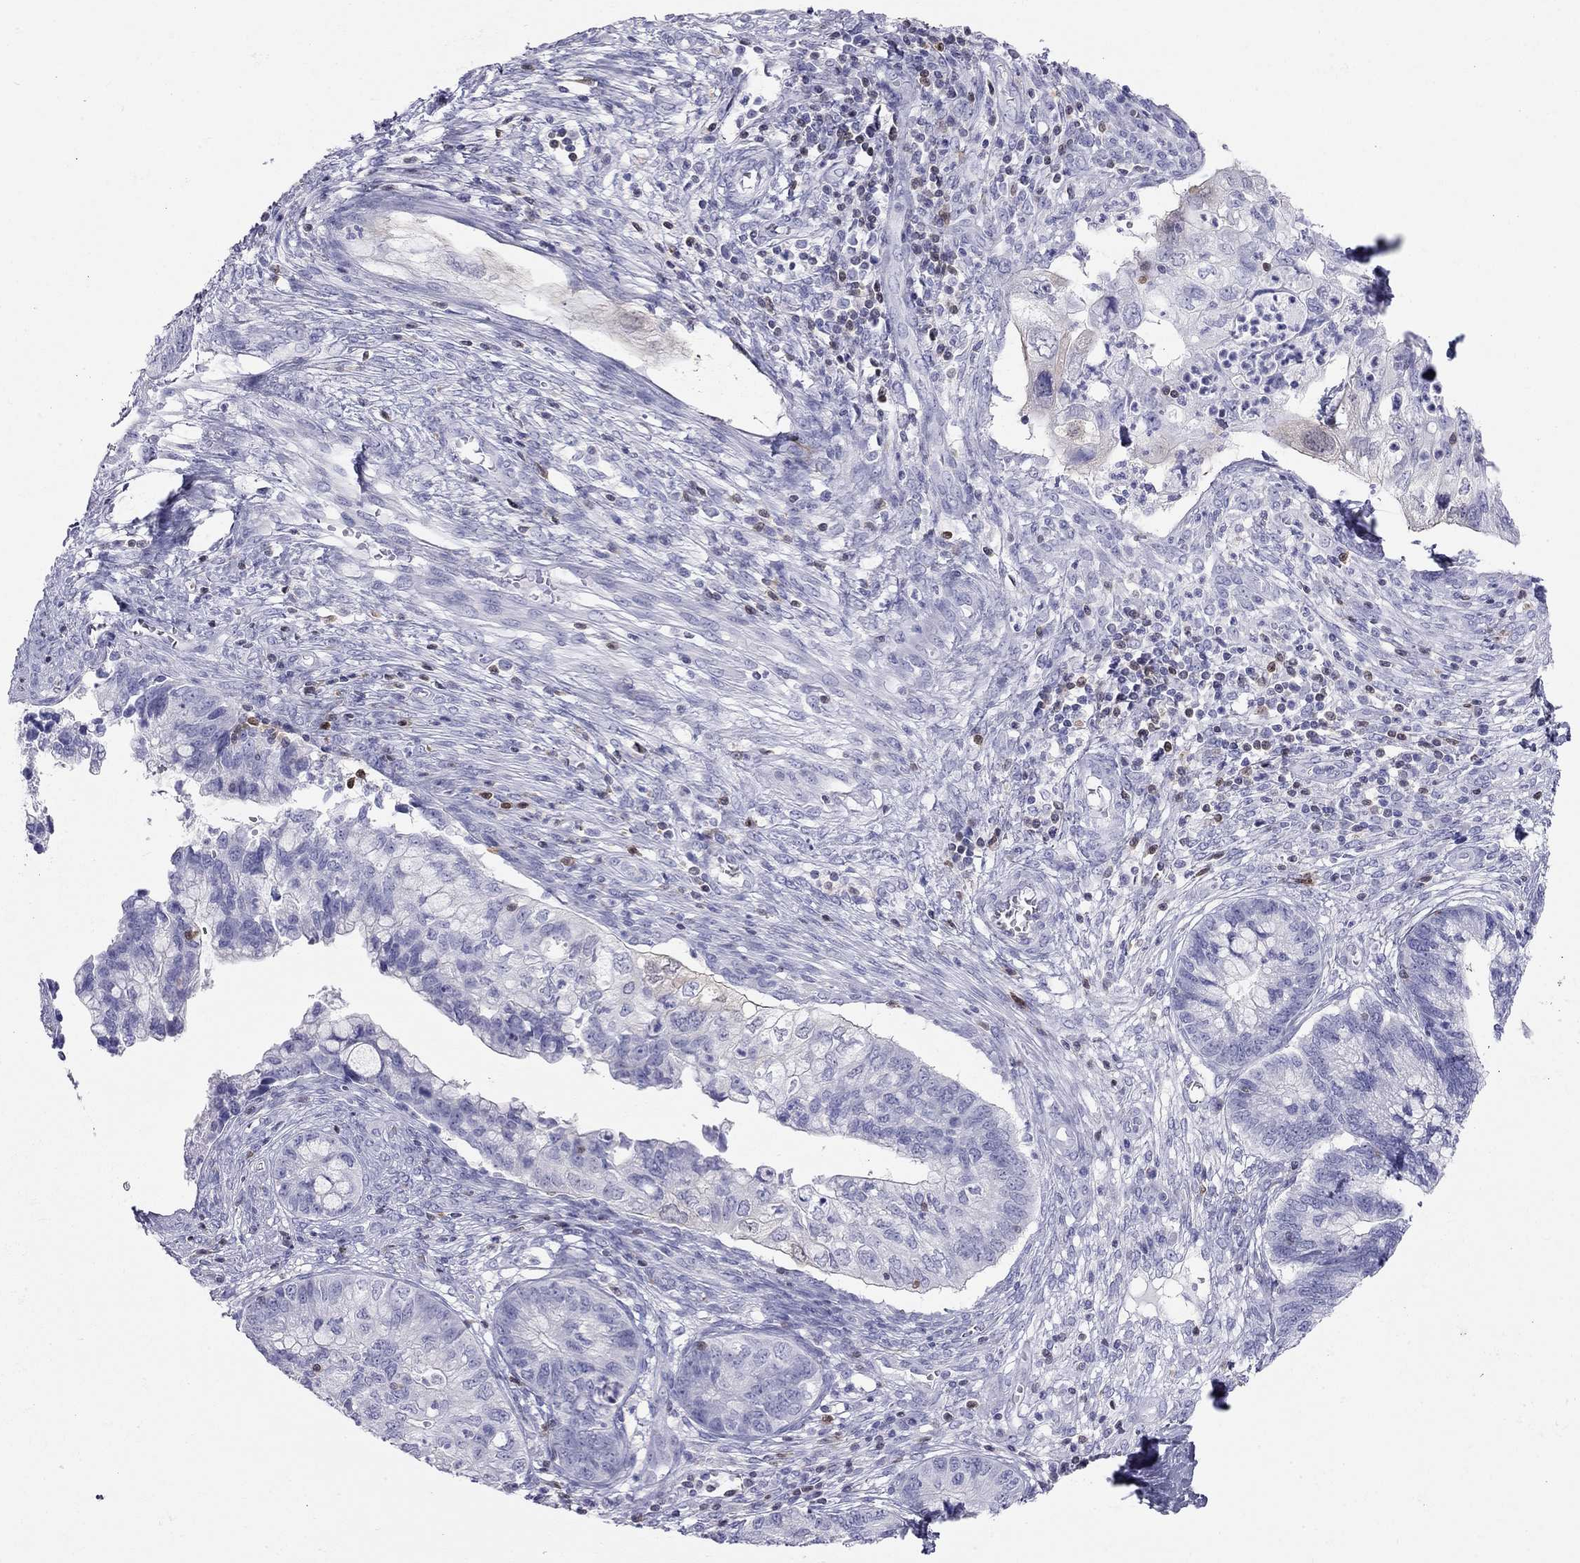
{"staining": {"intensity": "negative", "quantity": "none", "location": "none"}, "tissue": "cervical cancer", "cell_type": "Tumor cells", "image_type": "cancer", "snomed": [{"axis": "morphology", "description": "Adenocarcinoma, NOS"}, {"axis": "topography", "description": "Cervix"}], "caption": "The micrograph shows no significant positivity in tumor cells of cervical adenocarcinoma. Nuclei are stained in blue.", "gene": "SH2D2A", "patient": {"sex": "female", "age": 44}}